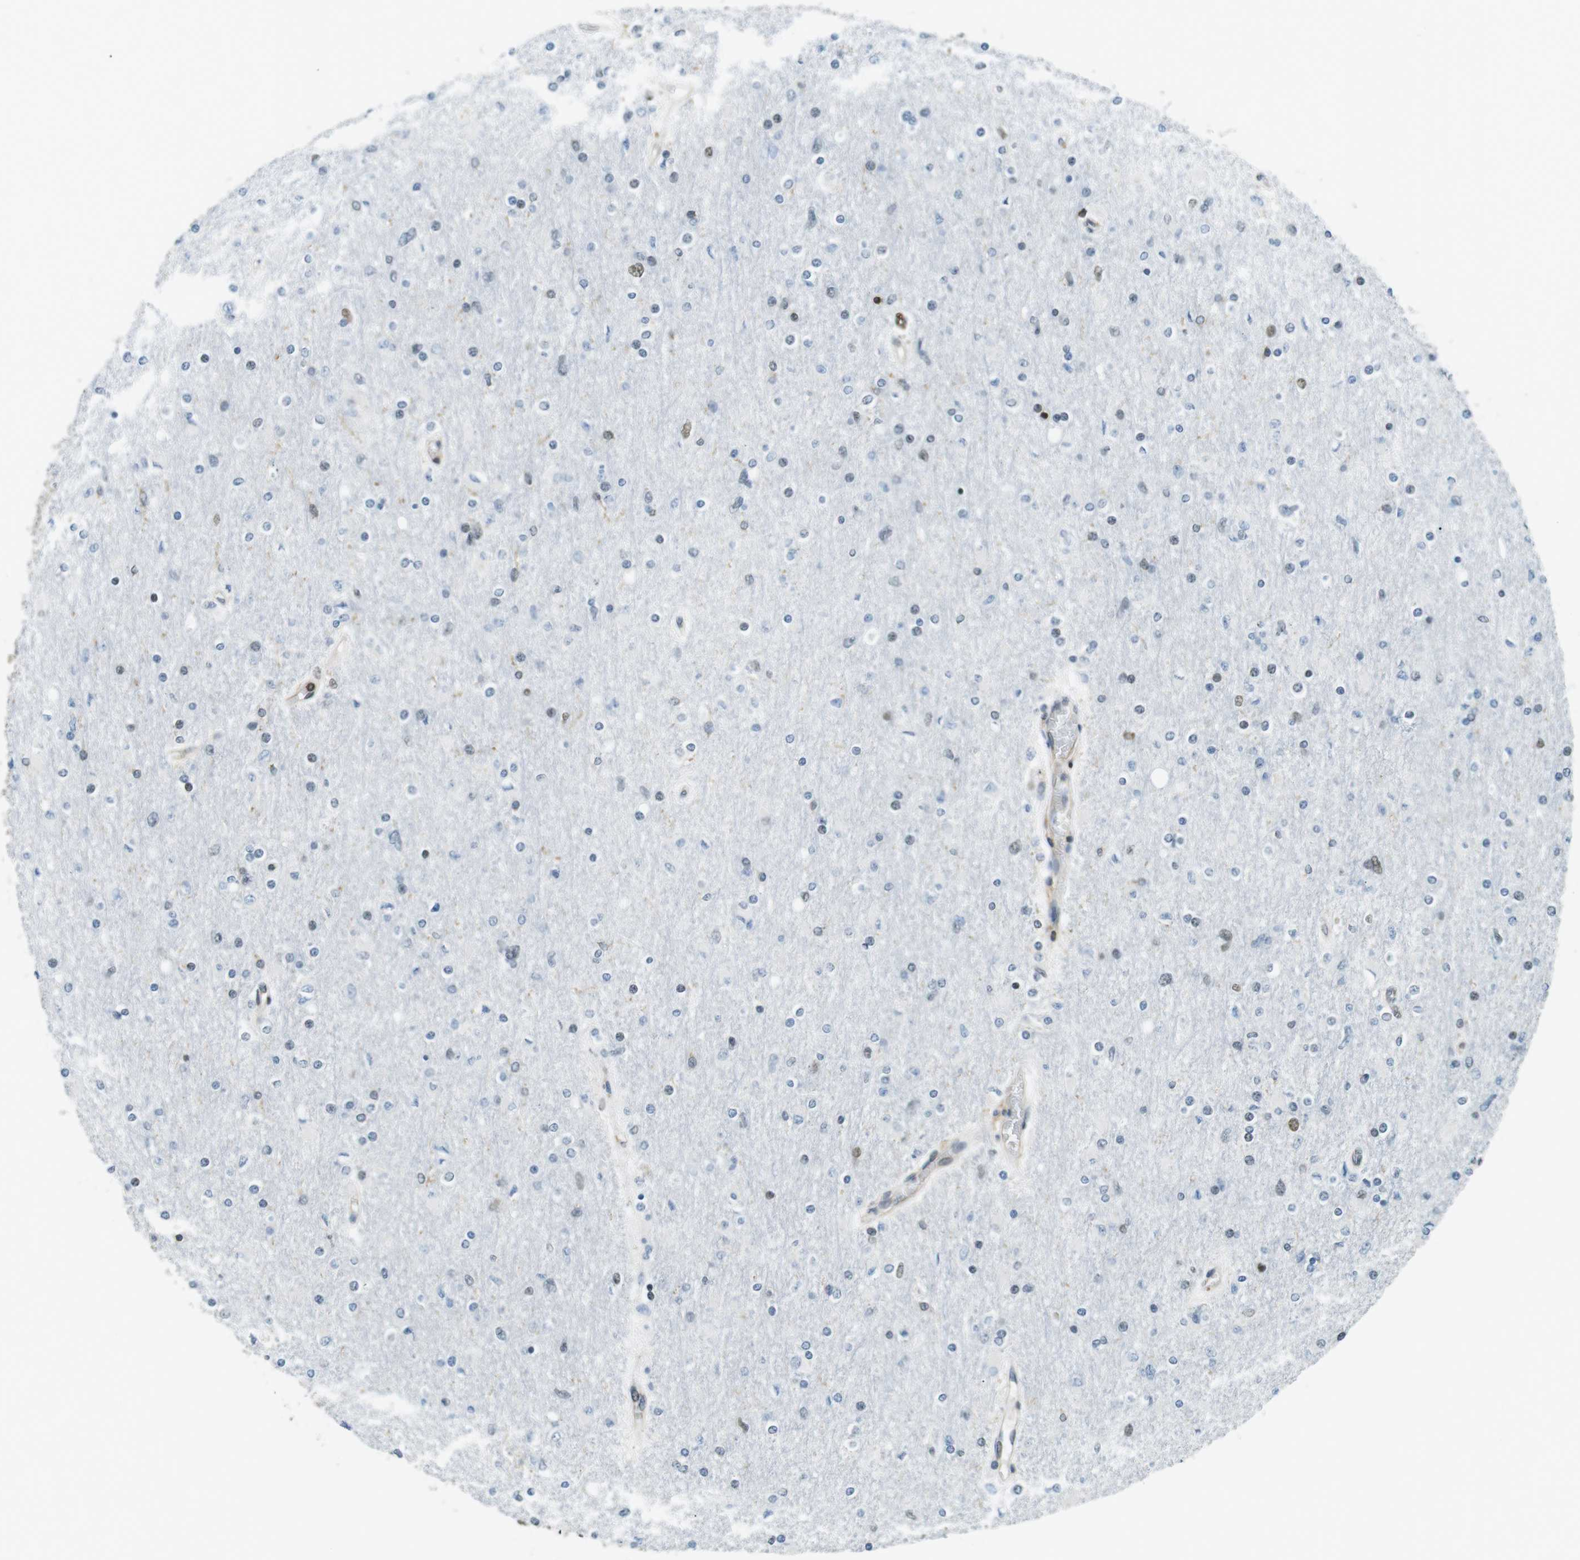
{"staining": {"intensity": "negative", "quantity": "none", "location": "none"}, "tissue": "glioma", "cell_type": "Tumor cells", "image_type": "cancer", "snomed": [{"axis": "morphology", "description": "Glioma, malignant, High grade"}, {"axis": "topography", "description": "Cerebral cortex"}], "caption": "Tumor cells are negative for protein expression in human high-grade glioma (malignant).", "gene": "STK10", "patient": {"sex": "female", "age": 36}}